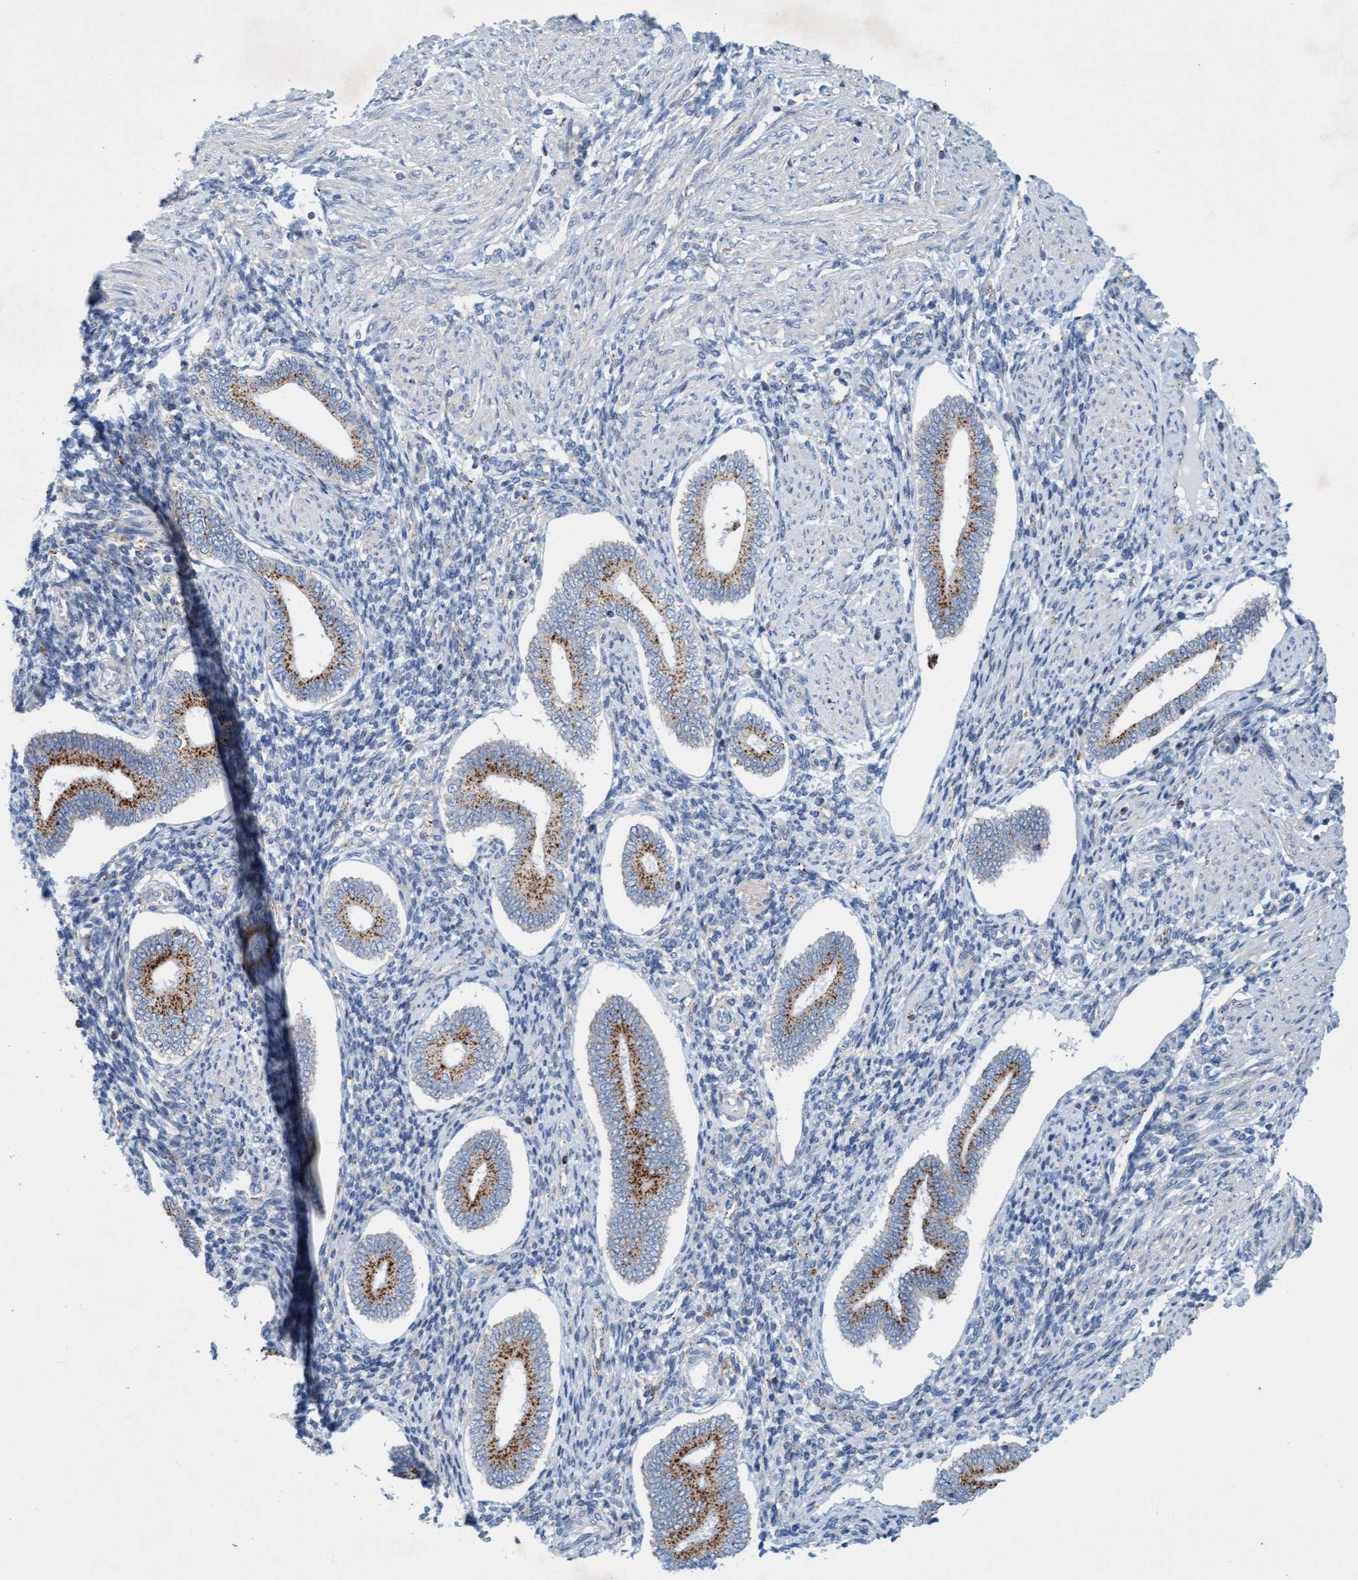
{"staining": {"intensity": "weak", "quantity": "<25%", "location": "cytoplasmic/membranous"}, "tissue": "endometrium", "cell_type": "Cells in endometrial stroma", "image_type": "normal", "snomed": [{"axis": "morphology", "description": "Normal tissue, NOS"}, {"axis": "topography", "description": "Endometrium"}], "caption": "Immunohistochemistry (IHC) of unremarkable human endometrium shows no positivity in cells in endometrial stroma.", "gene": "SGSH", "patient": {"sex": "female", "age": 42}}